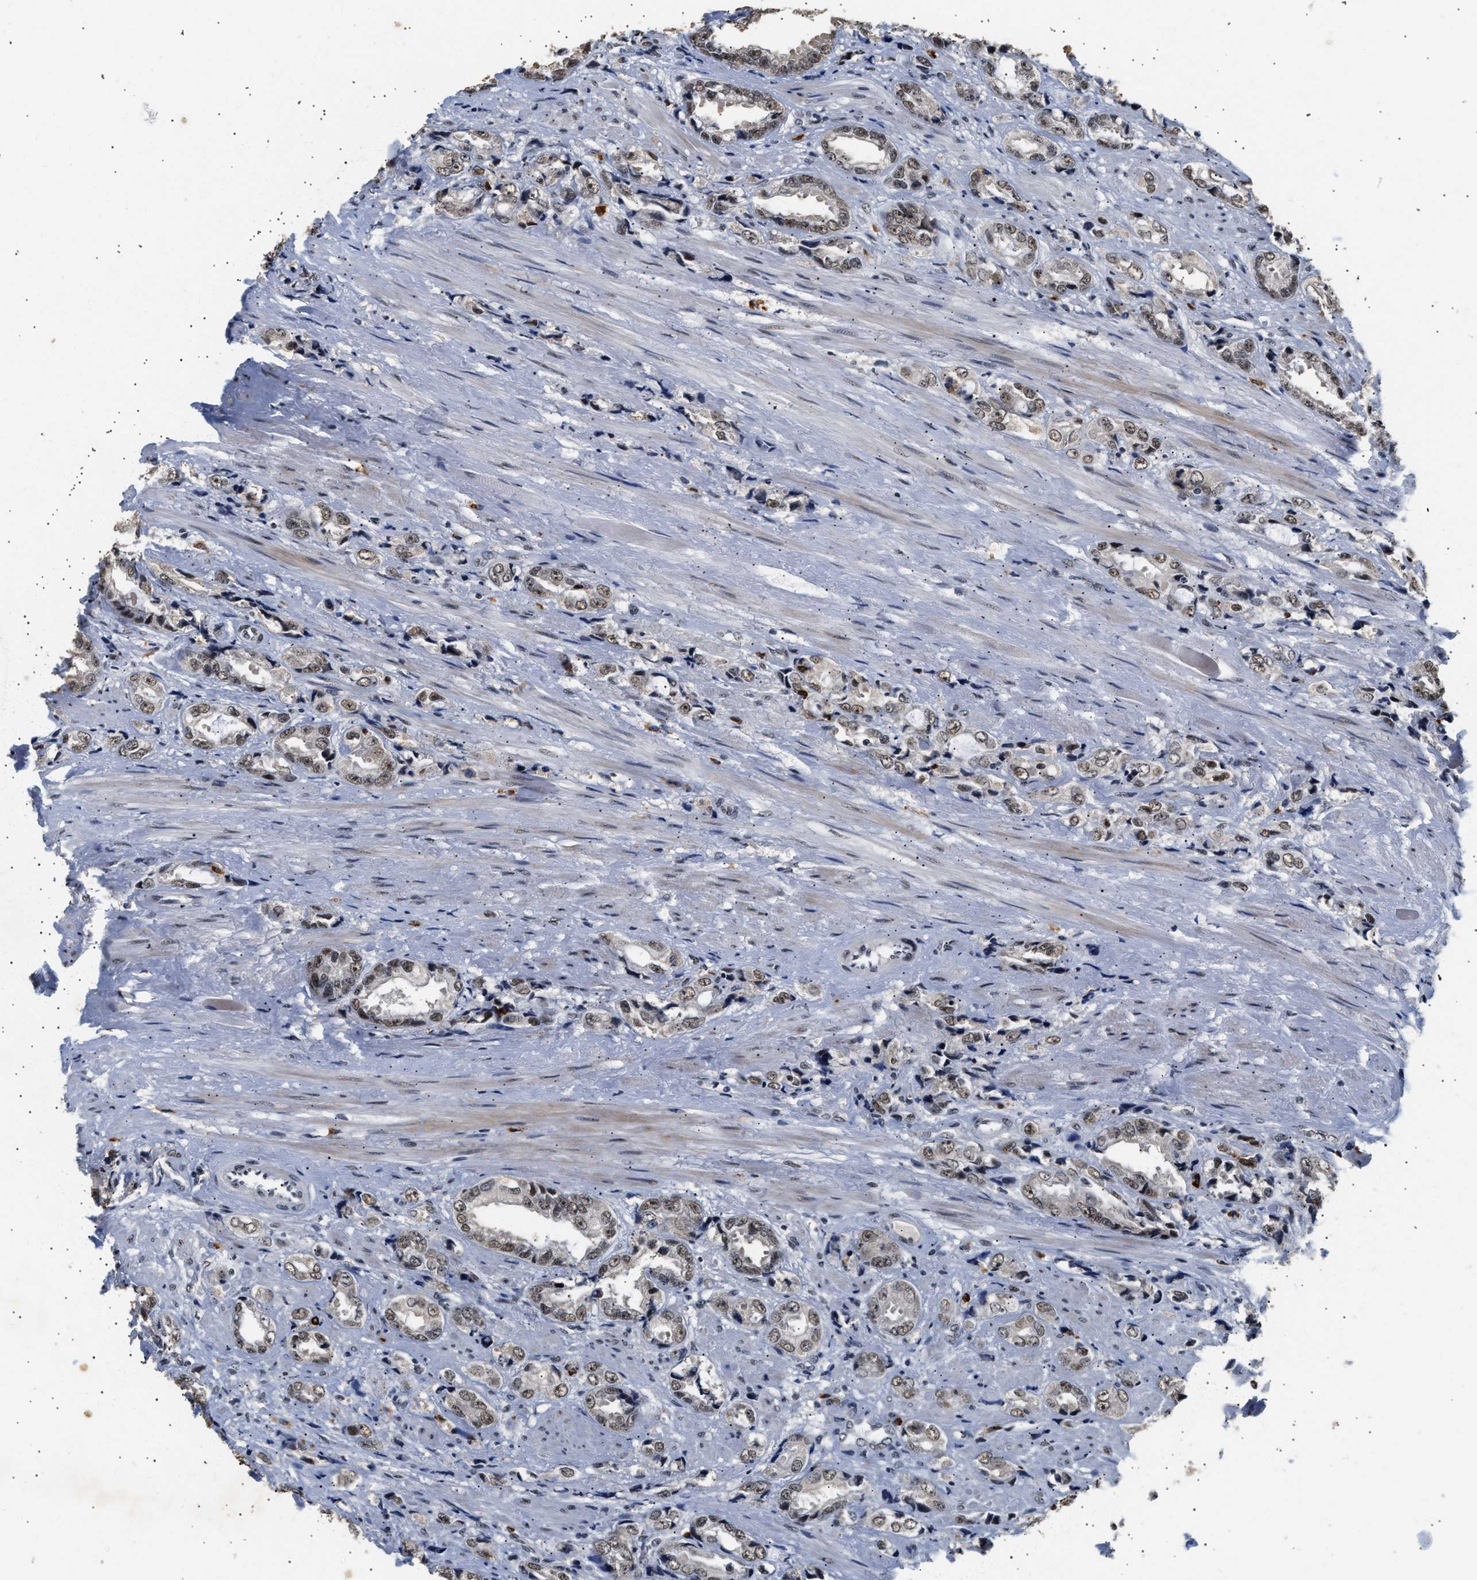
{"staining": {"intensity": "moderate", "quantity": ">75%", "location": "nuclear"}, "tissue": "prostate cancer", "cell_type": "Tumor cells", "image_type": "cancer", "snomed": [{"axis": "morphology", "description": "Adenocarcinoma, High grade"}, {"axis": "topography", "description": "Prostate"}], "caption": "Protein expression analysis of prostate adenocarcinoma (high-grade) displays moderate nuclear positivity in about >75% of tumor cells.", "gene": "THOC1", "patient": {"sex": "male", "age": 61}}